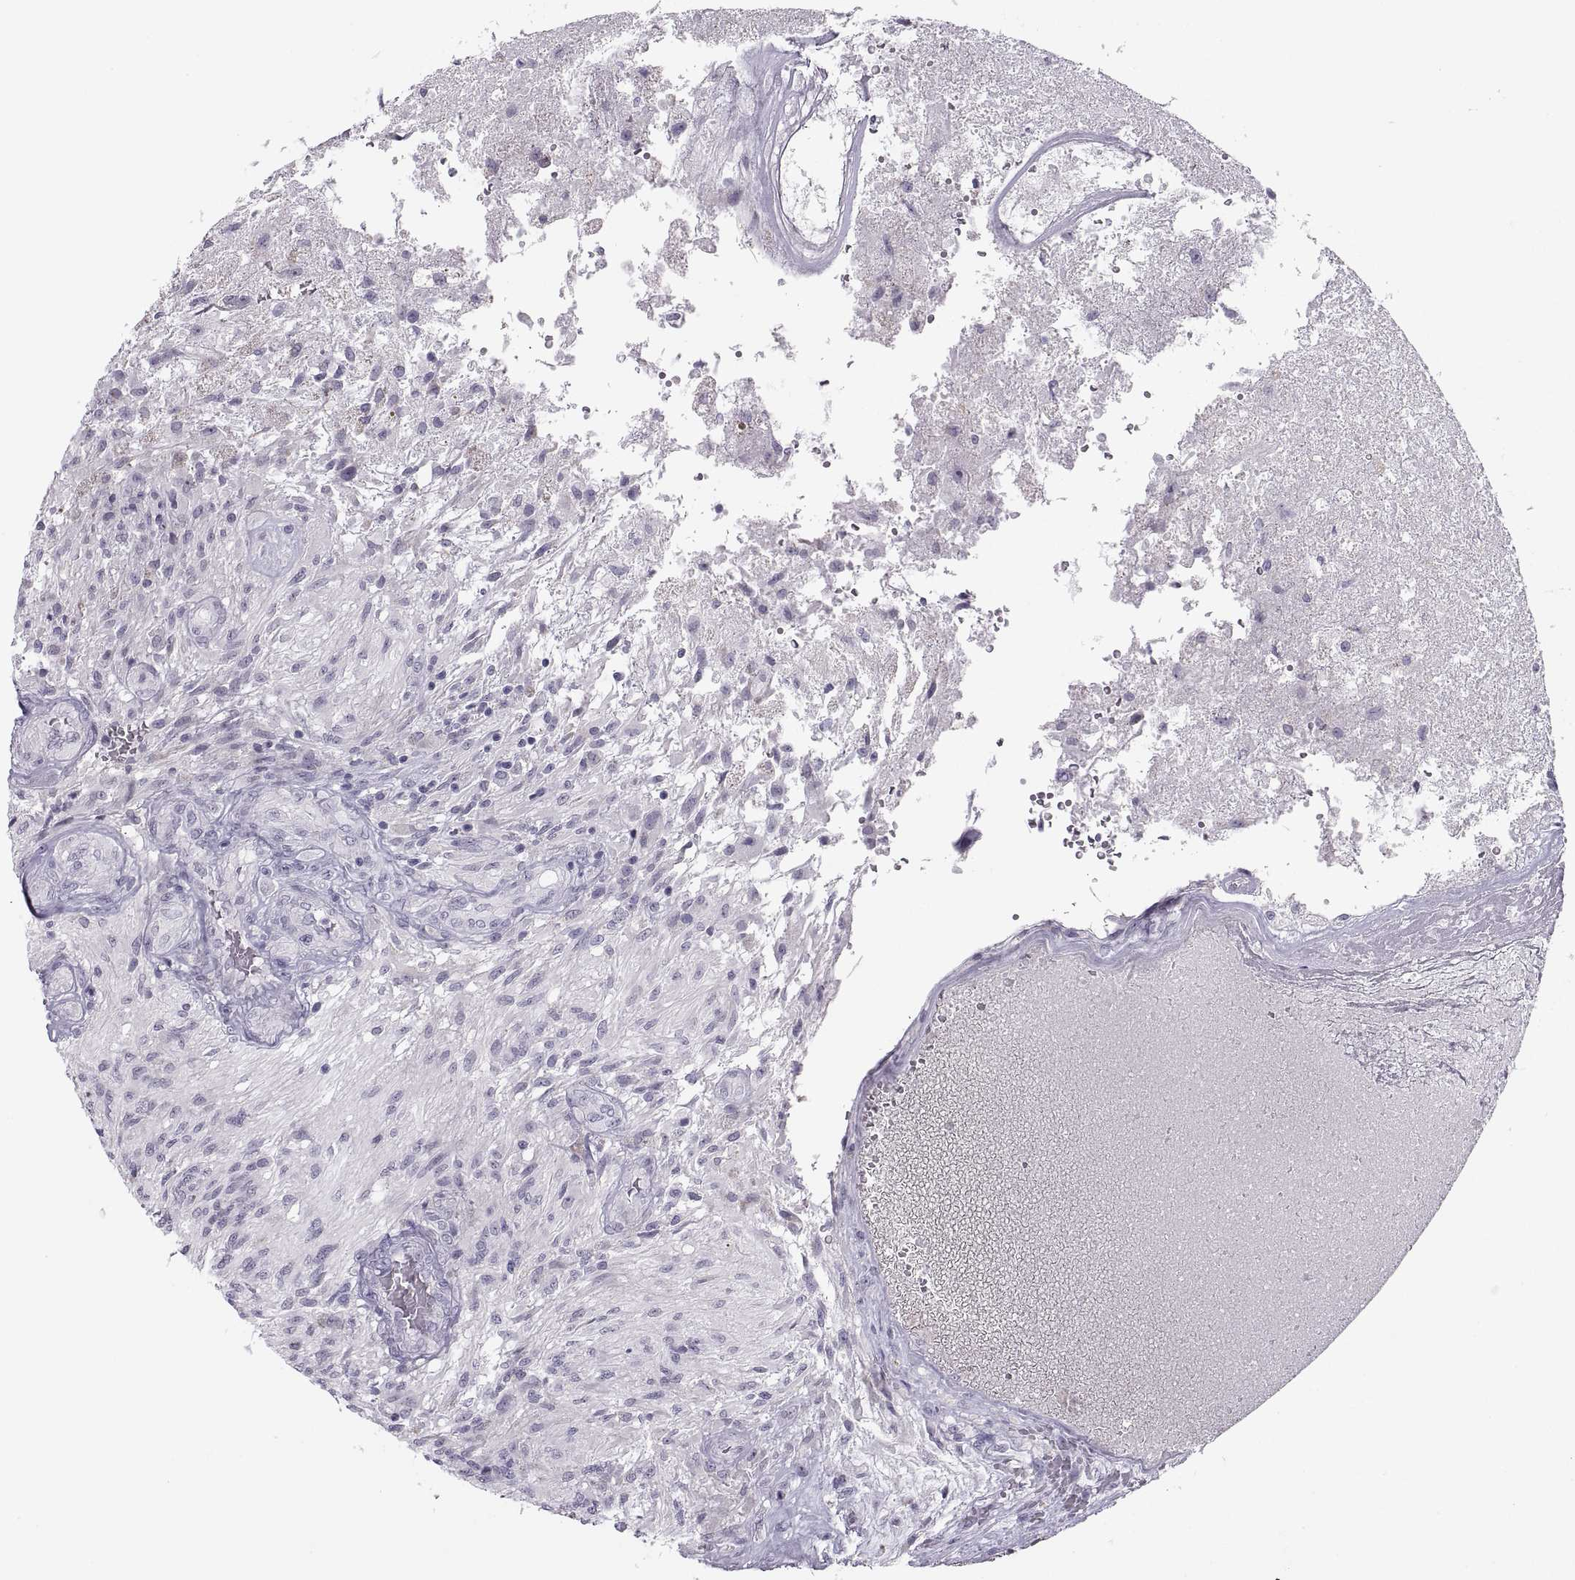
{"staining": {"intensity": "negative", "quantity": "none", "location": "none"}, "tissue": "glioma", "cell_type": "Tumor cells", "image_type": "cancer", "snomed": [{"axis": "morphology", "description": "Glioma, malignant, High grade"}, {"axis": "topography", "description": "Brain"}], "caption": "The photomicrograph demonstrates no staining of tumor cells in malignant glioma (high-grade). Nuclei are stained in blue.", "gene": "C3orf22", "patient": {"sex": "male", "age": 56}}